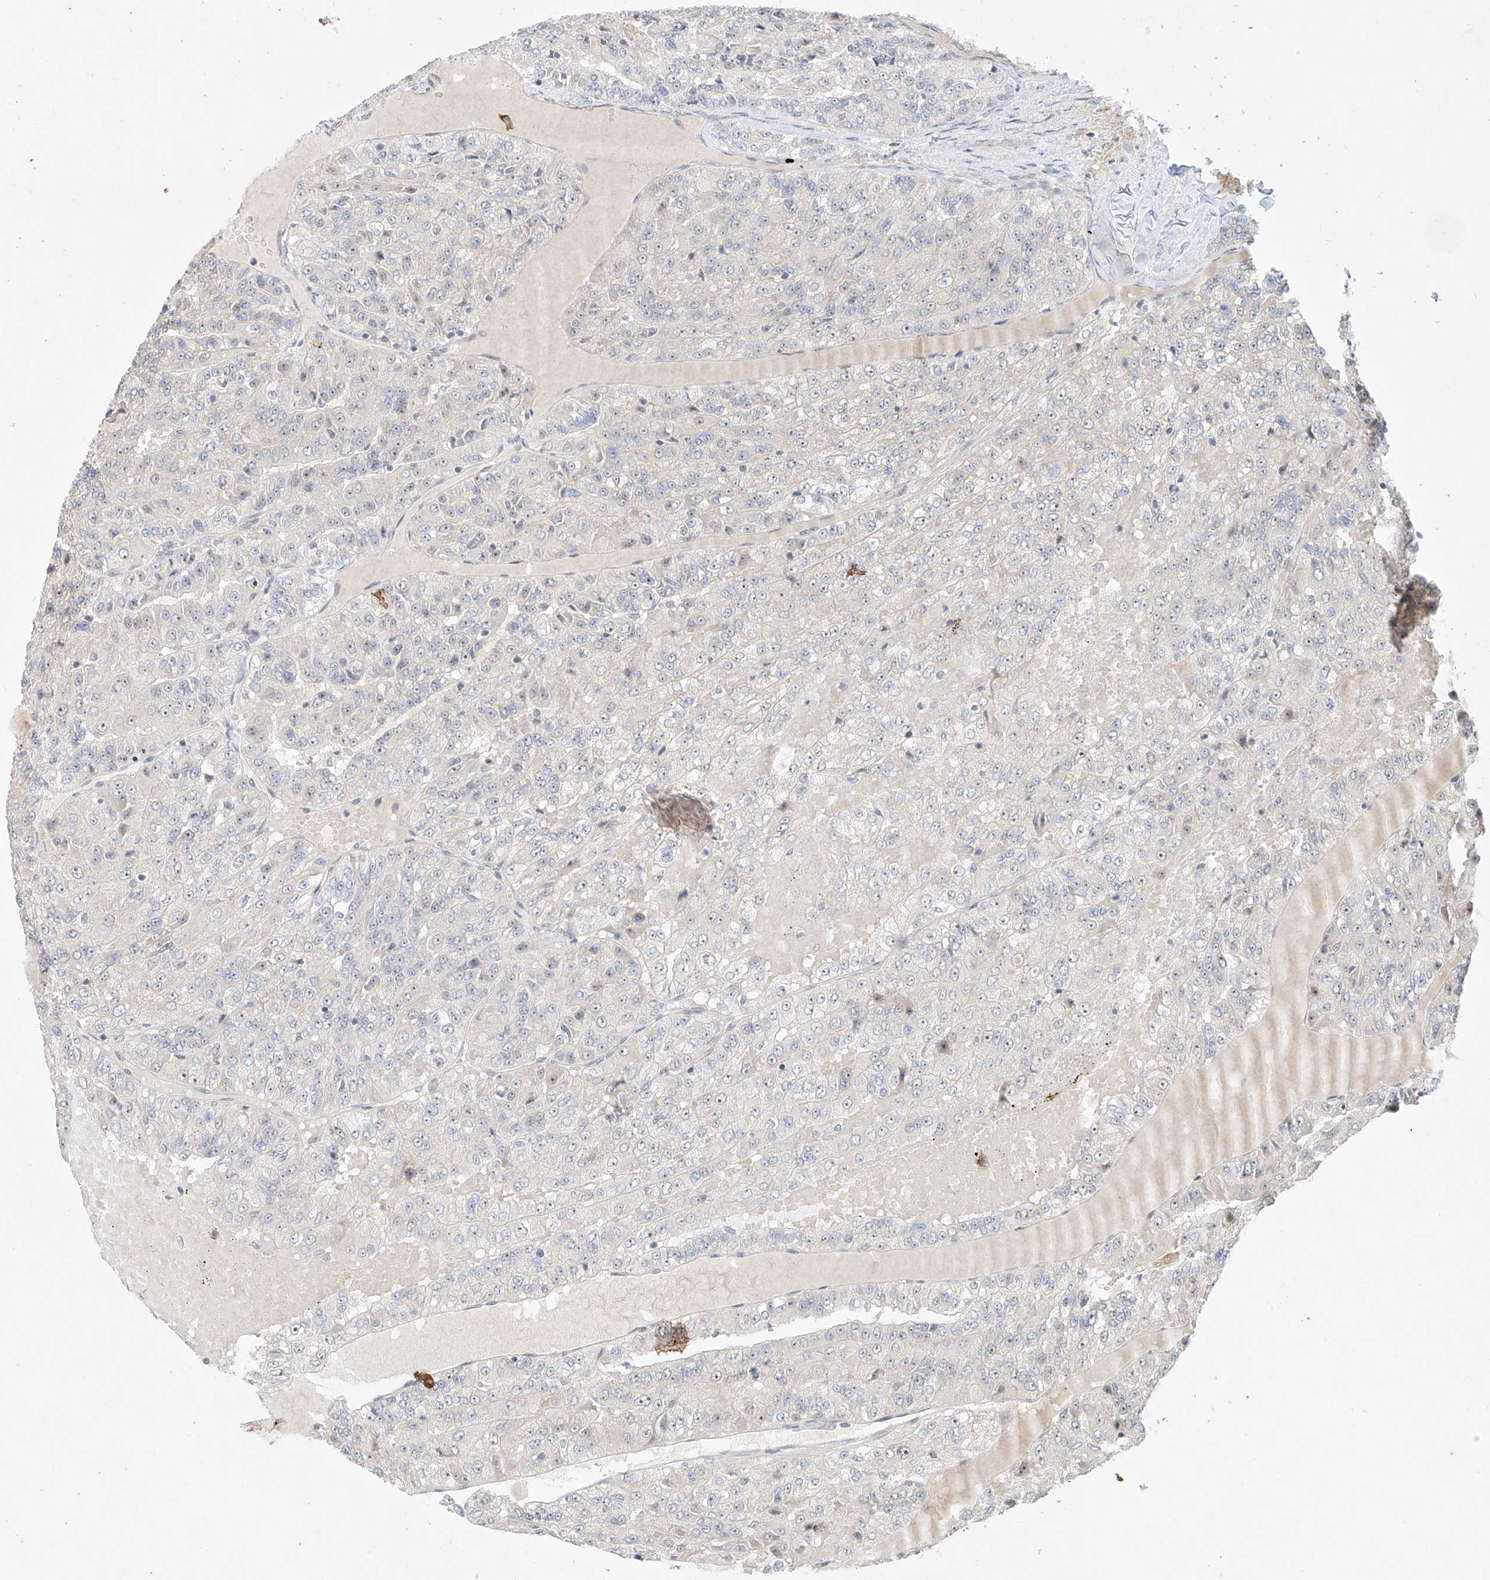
{"staining": {"intensity": "negative", "quantity": "none", "location": "none"}, "tissue": "renal cancer", "cell_type": "Tumor cells", "image_type": "cancer", "snomed": [{"axis": "morphology", "description": "Adenocarcinoma, NOS"}, {"axis": "topography", "description": "Kidney"}], "caption": "Photomicrograph shows no protein expression in tumor cells of adenocarcinoma (renal) tissue.", "gene": "TASP1", "patient": {"sex": "female", "age": 63}}